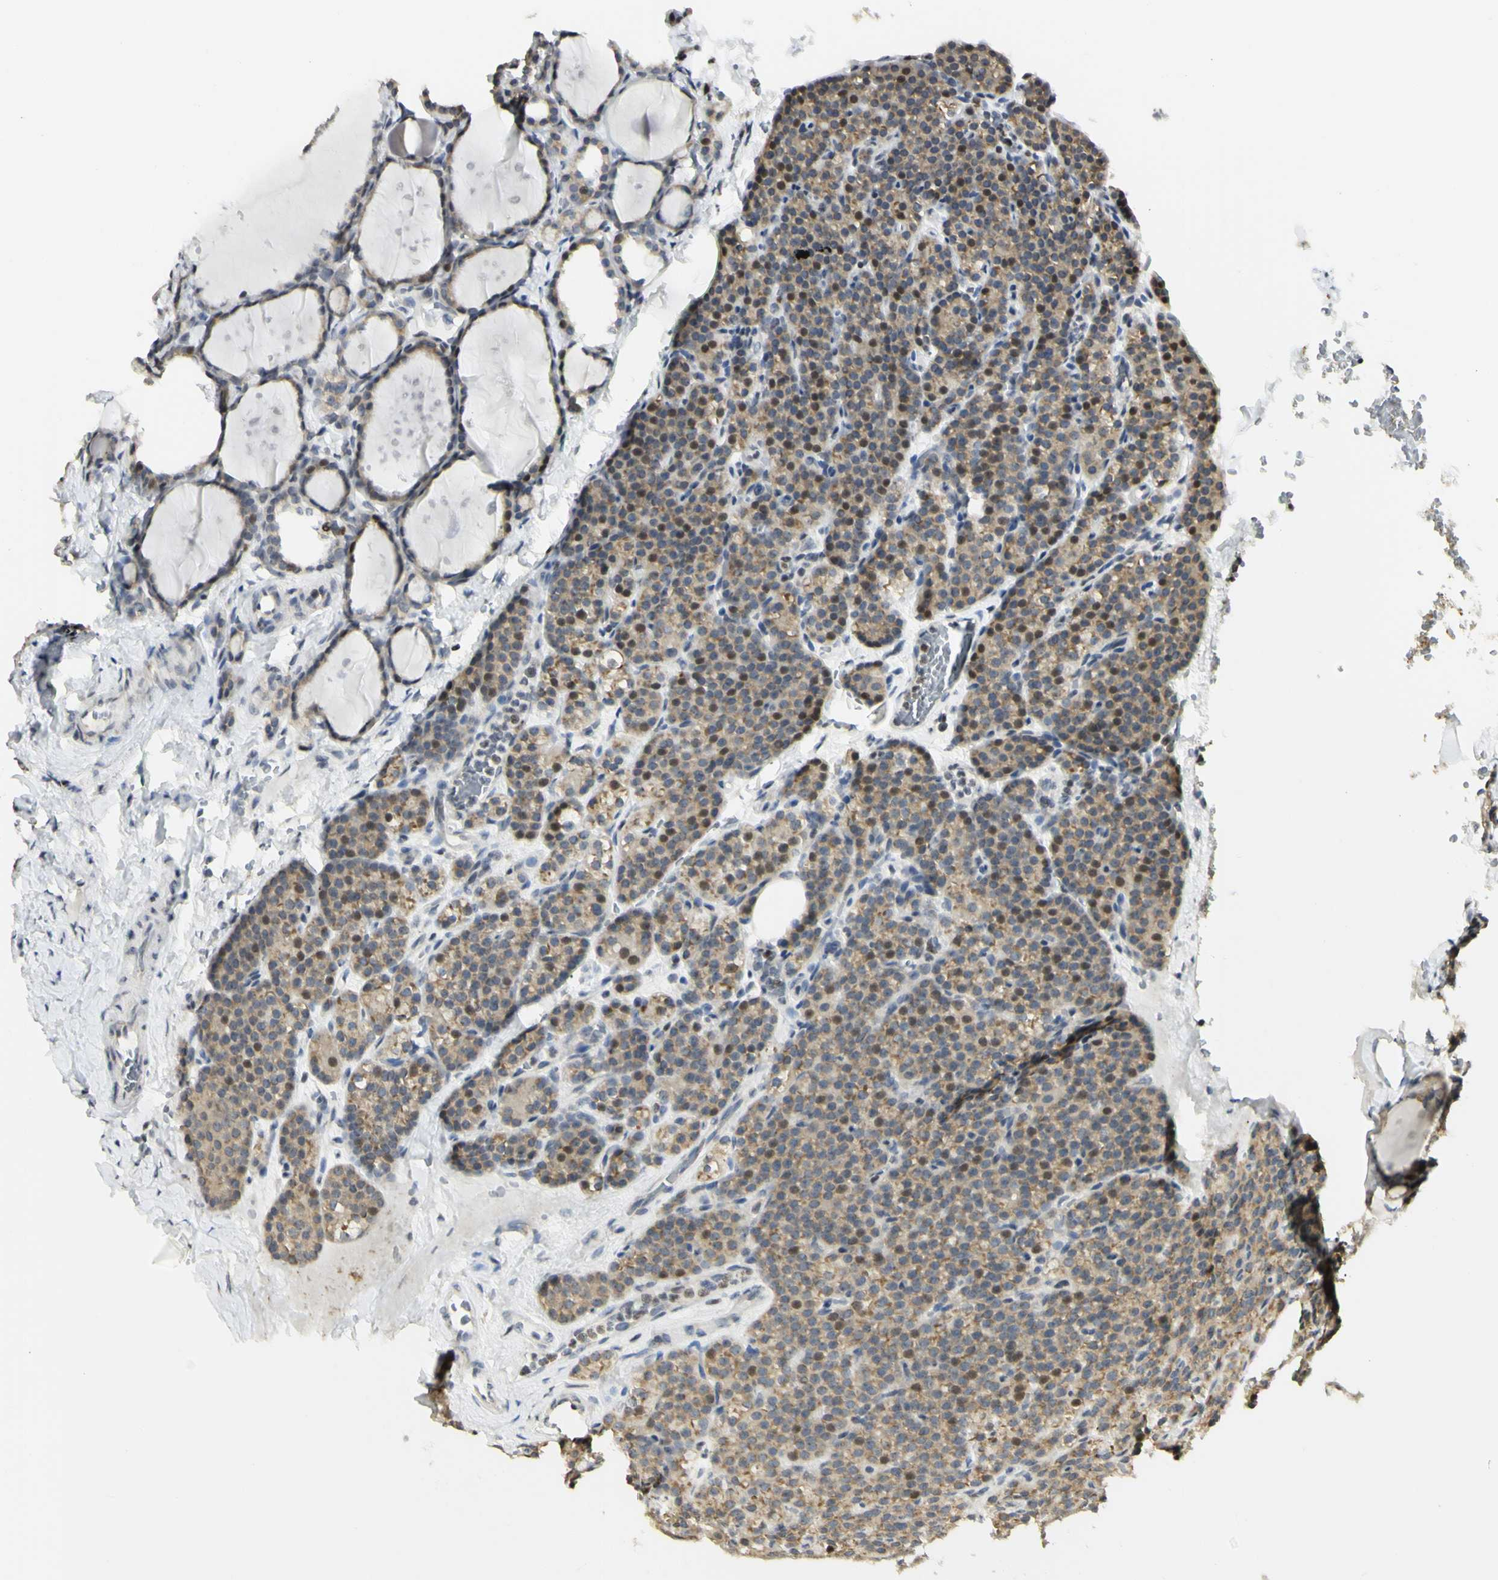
{"staining": {"intensity": "weak", "quantity": ">75%", "location": "cytoplasmic/membranous,nuclear"}, "tissue": "parathyroid gland", "cell_type": "Glandular cells", "image_type": "normal", "snomed": [{"axis": "morphology", "description": "Normal tissue, NOS"}, {"axis": "topography", "description": "Parathyroid gland"}], "caption": "High-magnification brightfield microscopy of normal parathyroid gland stained with DAB (3,3'-diaminobenzidine) (brown) and counterstained with hematoxylin (blue). glandular cells exhibit weak cytoplasmic/membranous,nuclear staining is appreciated in about>75% of cells.", "gene": "KIF11", "patient": {"sex": "female", "age": 57}}